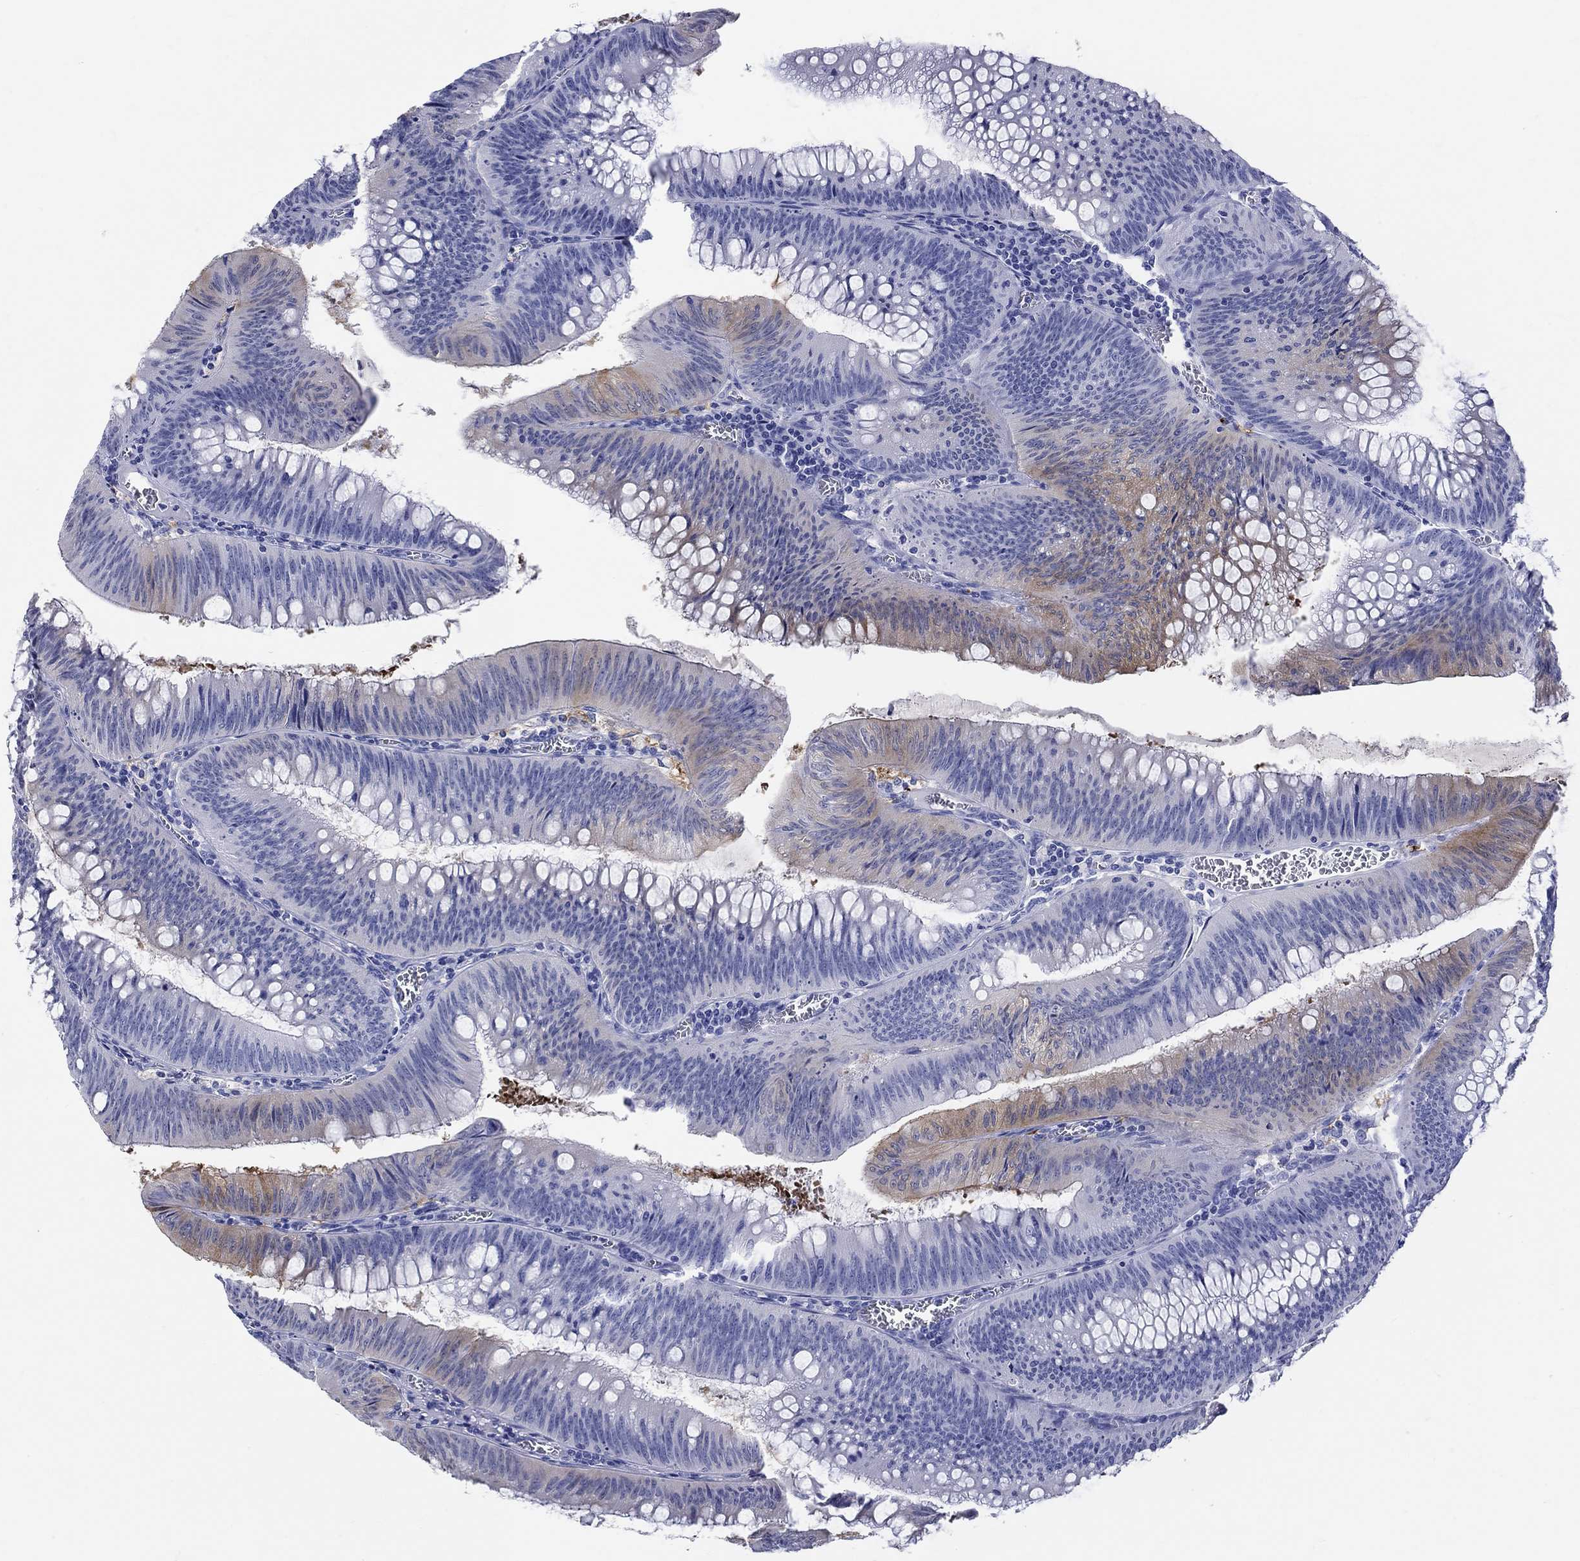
{"staining": {"intensity": "moderate", "quantity": "<25%", "location": "cytoplasmic/membranous"}, "tissue": "colorectal cancer", "cell_type": "Tumor cells", "image_type": "cancer", "snomed": [{"axis": "morphology", "description": "Adenocarcinoma, NOS"}, {"axis": "topography", "description": "Rectum"}], "caption": "DAB (3,3'-diaminobenzidine) immunohistochemical staining of human colorectal cancer exhibits moderate cytoplasmic/membranous protein positivity in approximately <25% of tumor cells.", "gene": "CRYGS", "patient": {"sex": "female", "age": 72}}